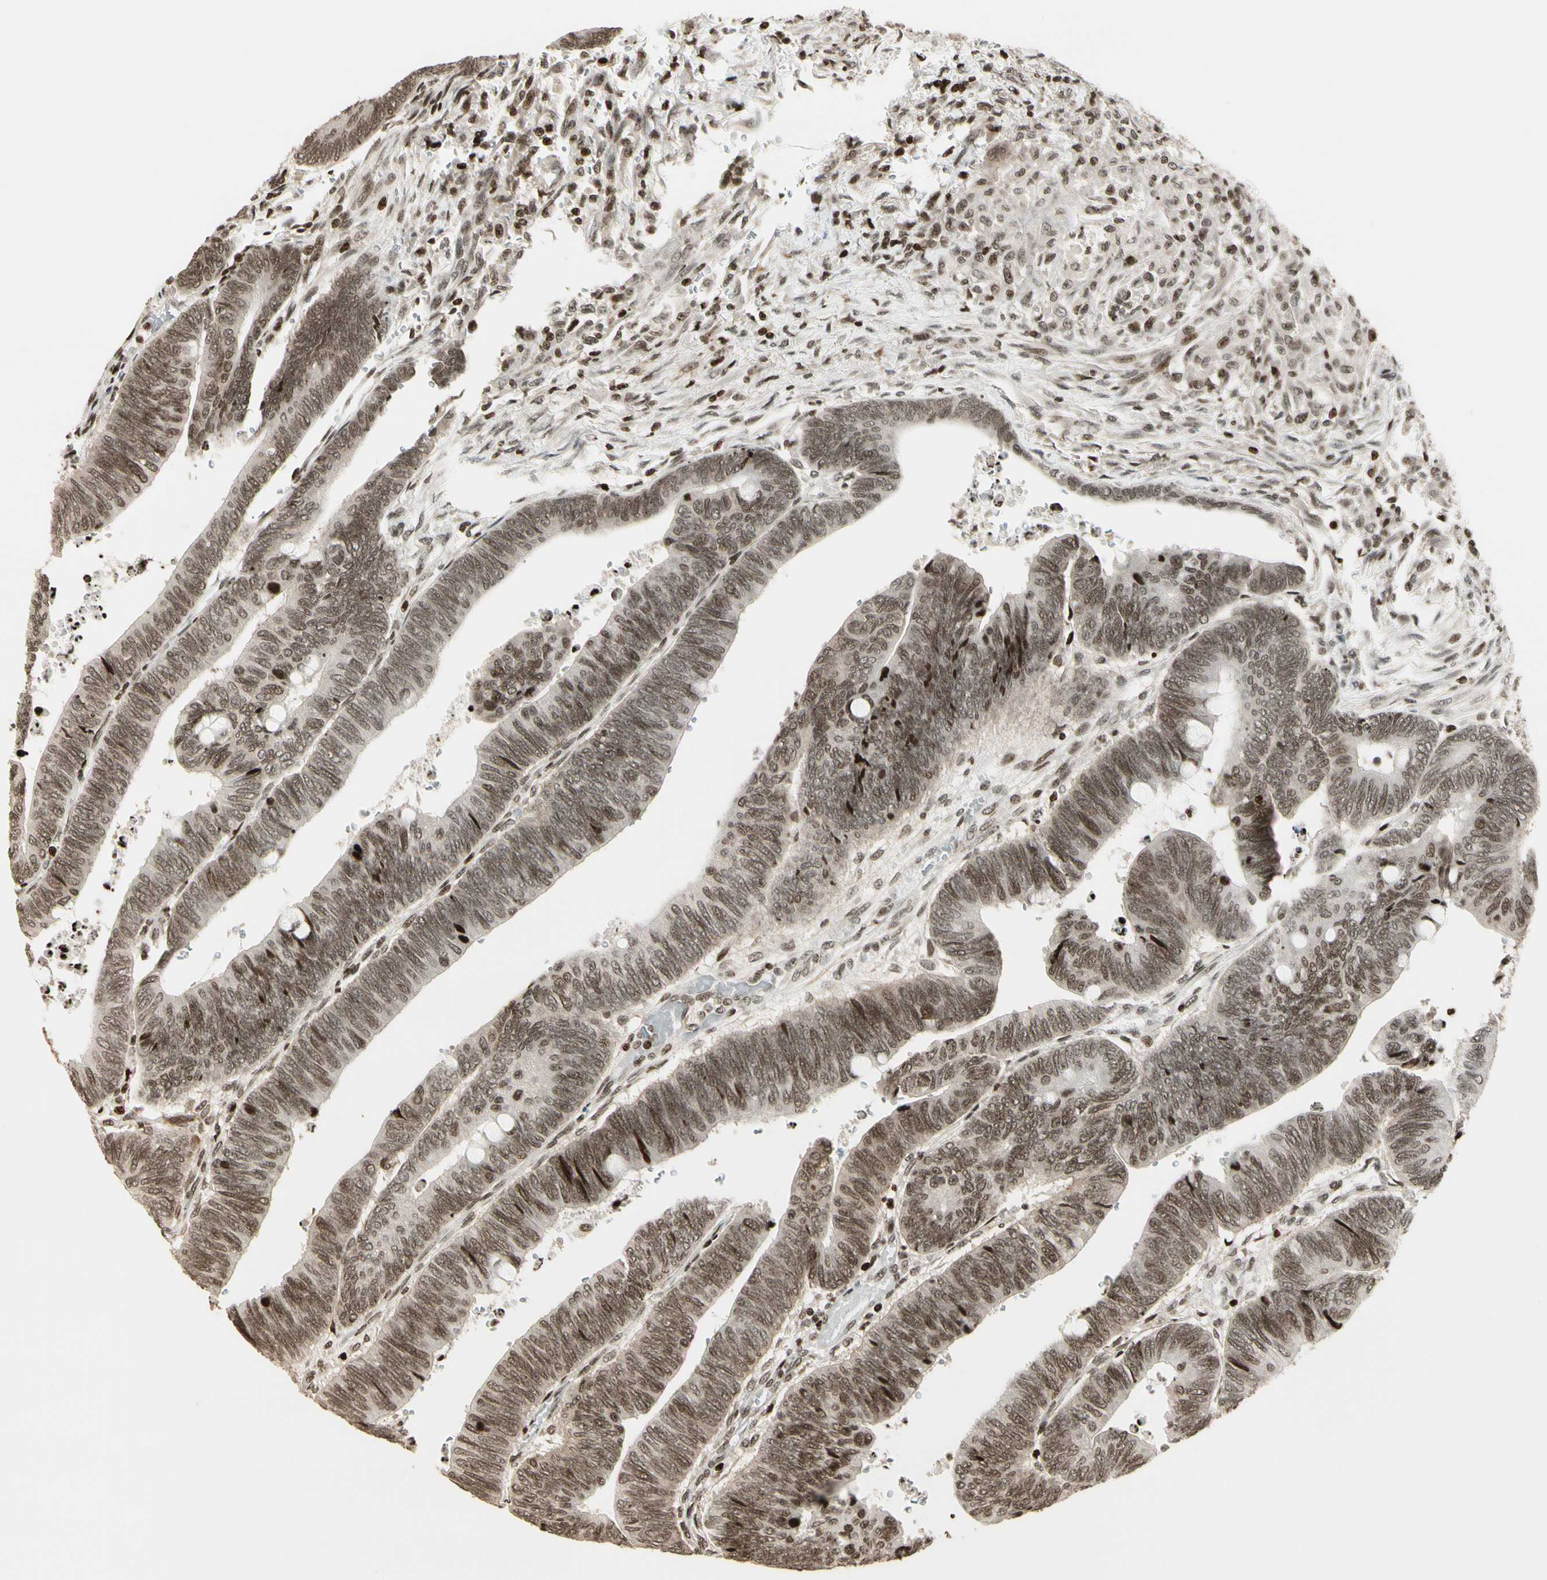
{"staining": {"intensity": "moderate", "quantity": ">75%", "location": "nuclear"}, "tissue": "colorectal cancer", "cell_type": "Tumor cells", "image_type": "cancer", "snomed": [{"axis": "morphology", "description": "Normal tissue, NOS"}, {"axis": "morphology", "description": "Adenocarcinoma, NOS"}, {"axis": "topography", "description": "Rectum"}, {"axis": "topography", "description": "Peripheral nerve tissue"}], "caption": "An immunohistochemistry micrograph of neoplastic tissue is shown. Protein staining in brown shows moderate nuclear positivity in colorectal adenocarcinoma within tumor cells. (Brightfield microscopy of DAB IHC at high magnification).", "gene": "TSHZ3", "patient": {"sex": "male", "age": 92}}